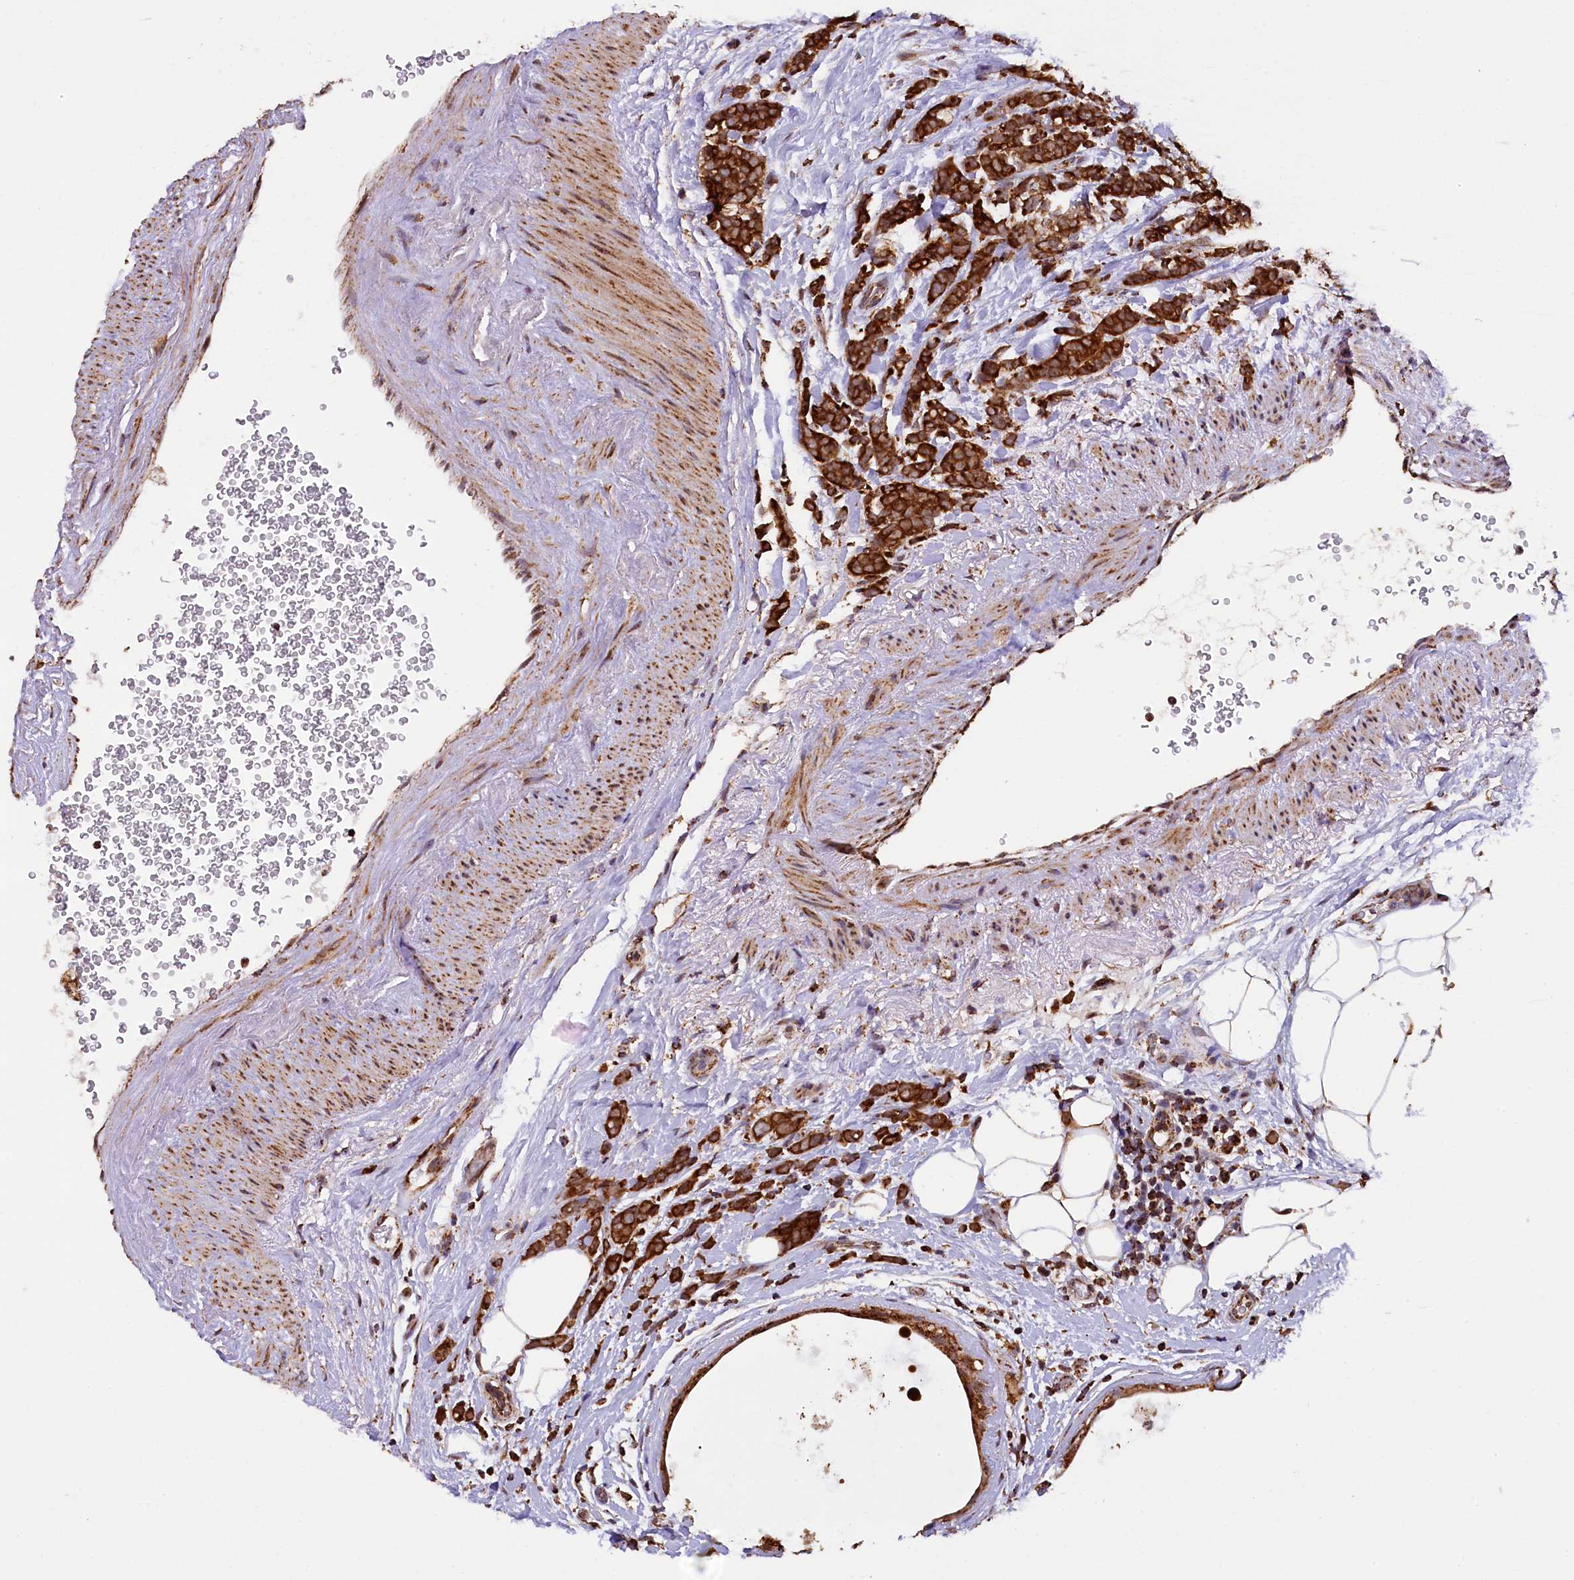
{"staining": {"intensity": "strong", "quantity": ">75%", "location": "cytoplasmic/membranous"}, "tissue": "breast cancer", "cell_type": "Tumor cells", "image_type": "cancer", "snomed": [{"axis": "morphology", "description": "Lobular carcinoma"}, {"axis": "topography", "description": "Breast"}], "caption": "The micrograph shows a brown stain indicating the presence of a protein in the cytoplasmic/membranous of tumor cells in lobular carcinoma (breast).", "gene": "KLC2", "patient": {"sex": "female", "age": 58}}